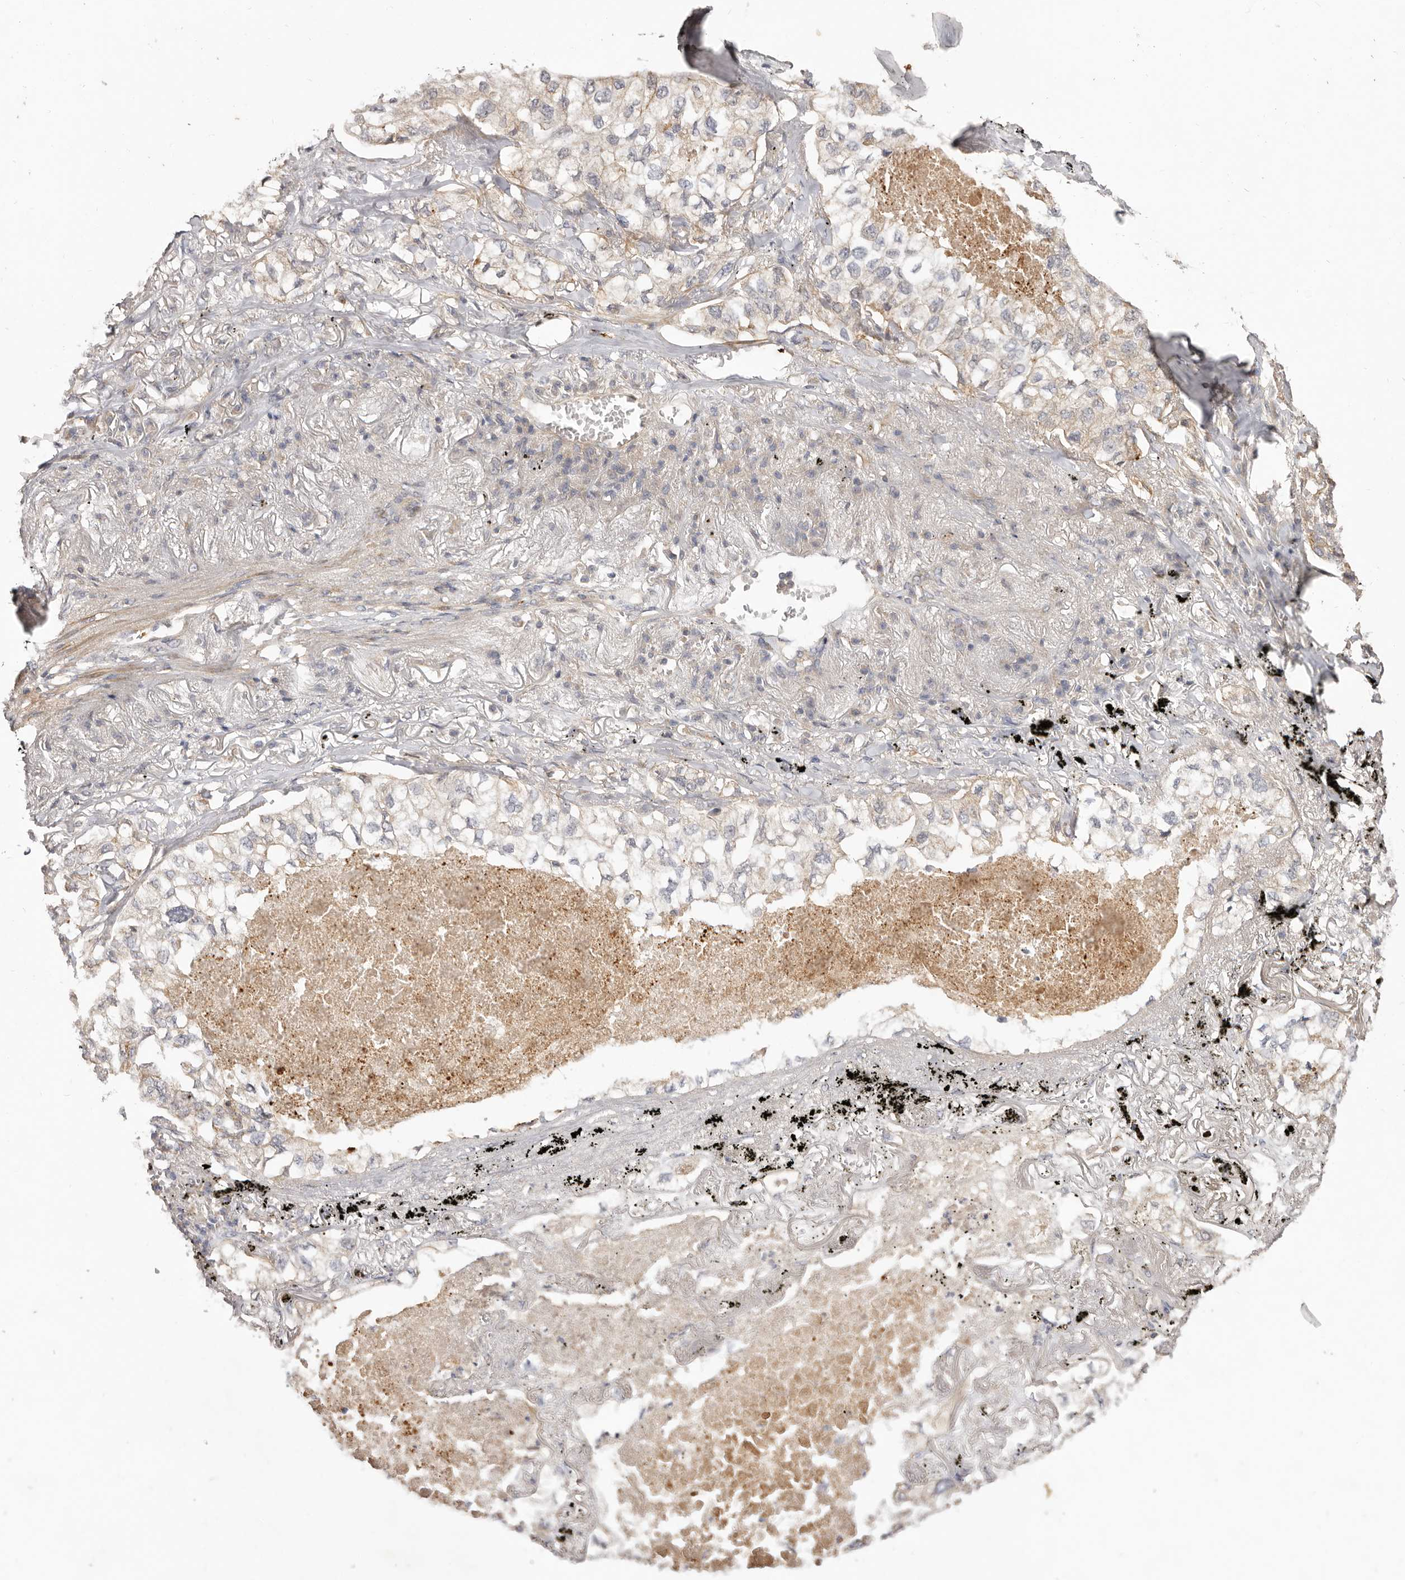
{"staining": {"intensity": "weak", "quantity": "<25%", "location": "cytoplasmic/membranous"}, "tissue": "lung cancer", "cell_type": "Tumor cells", "image_type": "cancer", "snomed": [{"axis": "morphology", "description": "Adenocarcinoma, NOS"}, {"axis": "topography", "description": "Lung"}], "caption": "Tumor cells are negative for protein expression in human lung cancer (adenocarcinoma).", "gene": "ADAMTS9", "patient": {"sex": "male", "age": 65}}